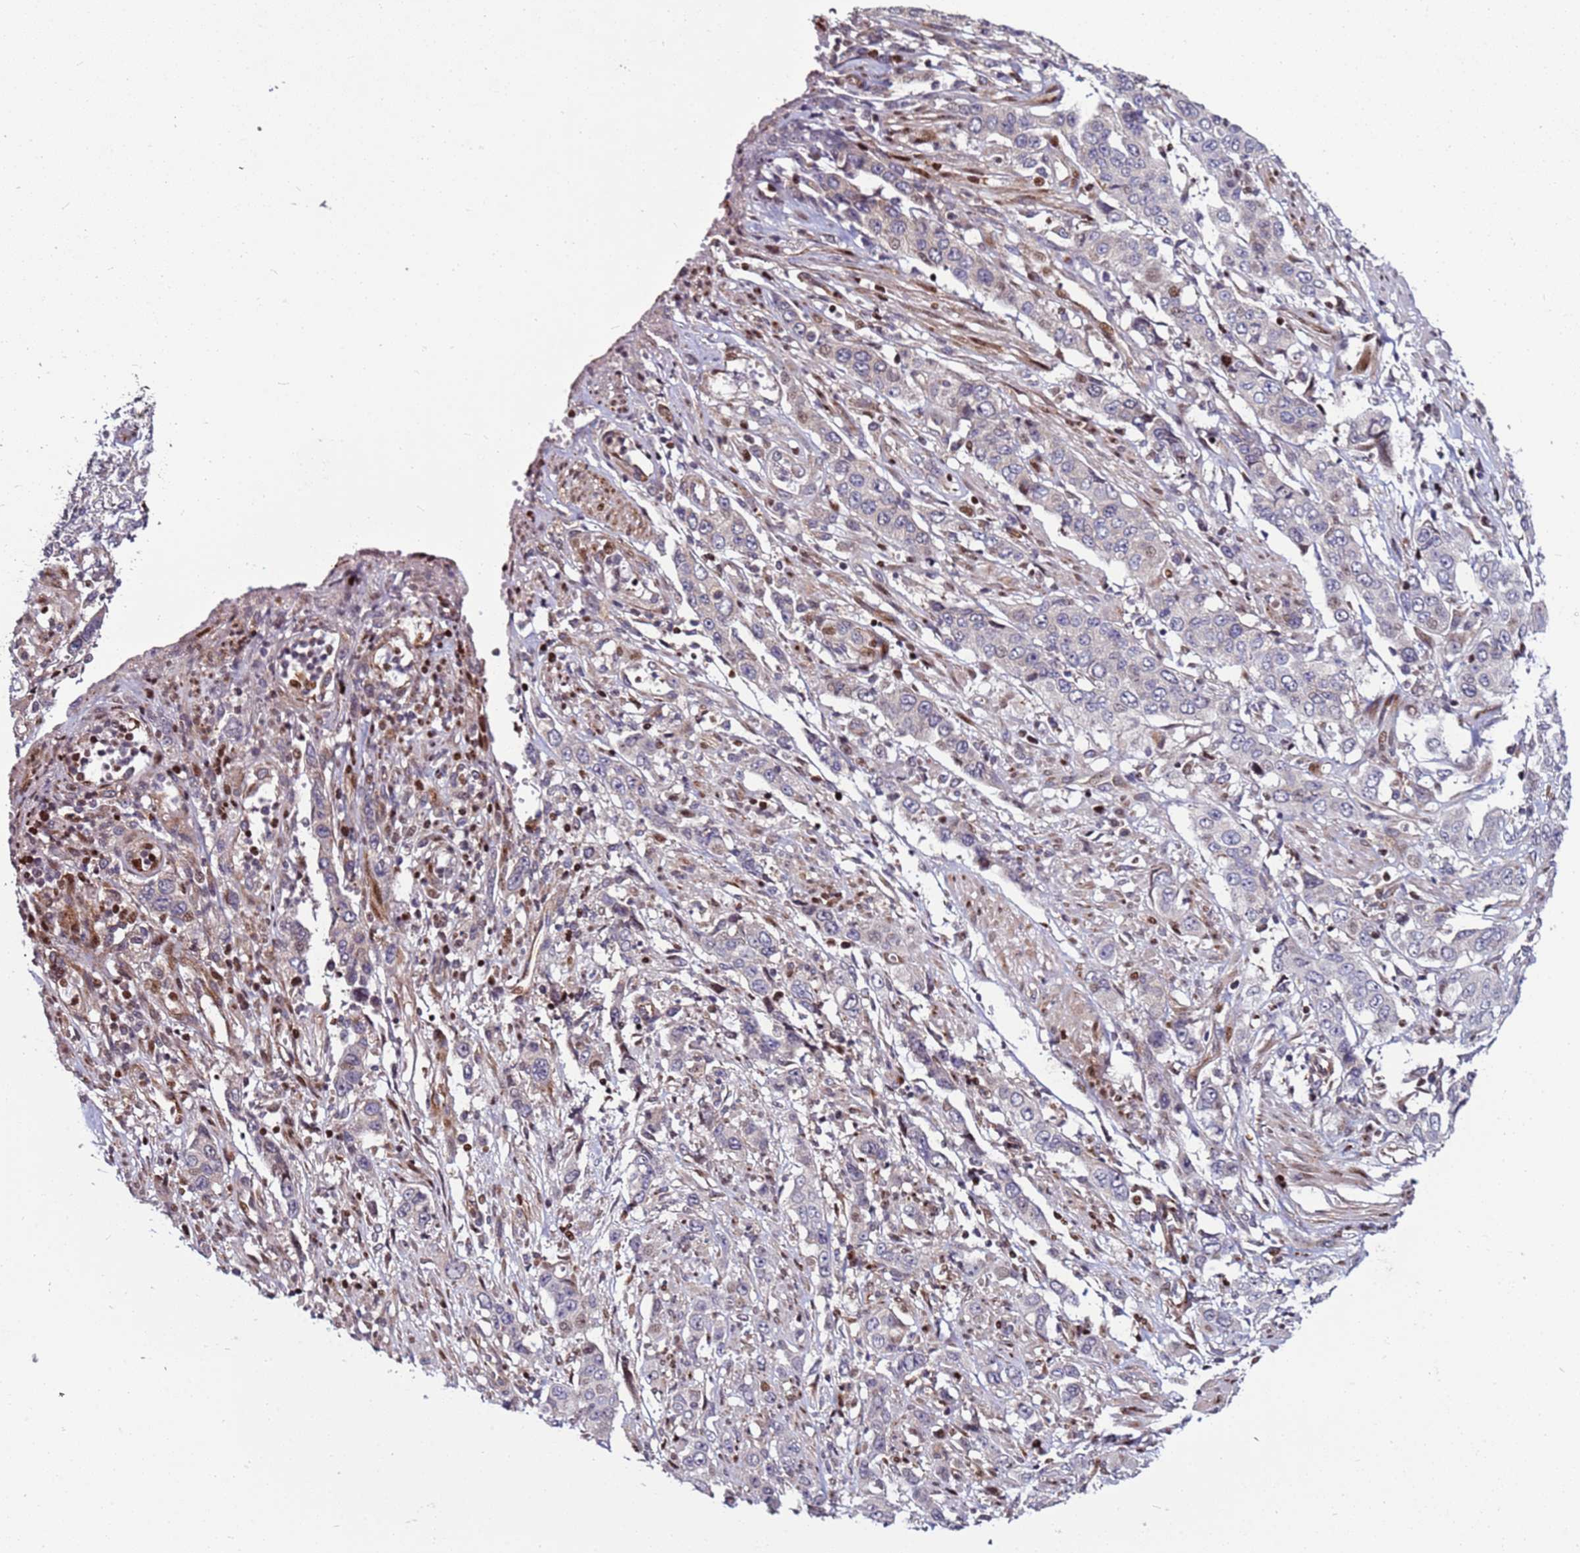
{"staining": {"intensity": "negative", "quantity": "none", "location": "none"}, "tissue": "stomach cancer", "cell_type": "Tumor cells", "image_type": "cancer", "snomed": [{"axis": "morphology", "description": "Adenocarcinoma, NOS"}, {"axis": "topography", "description": "Stomach, upper"}], "caption": "Immunohistochemistry (IHC) of human adenocarcinoma (stomach) demonstrates no expression in tumor cells.", "gene": "WBP11", "patient": {"sex": "male", "age": 62}}